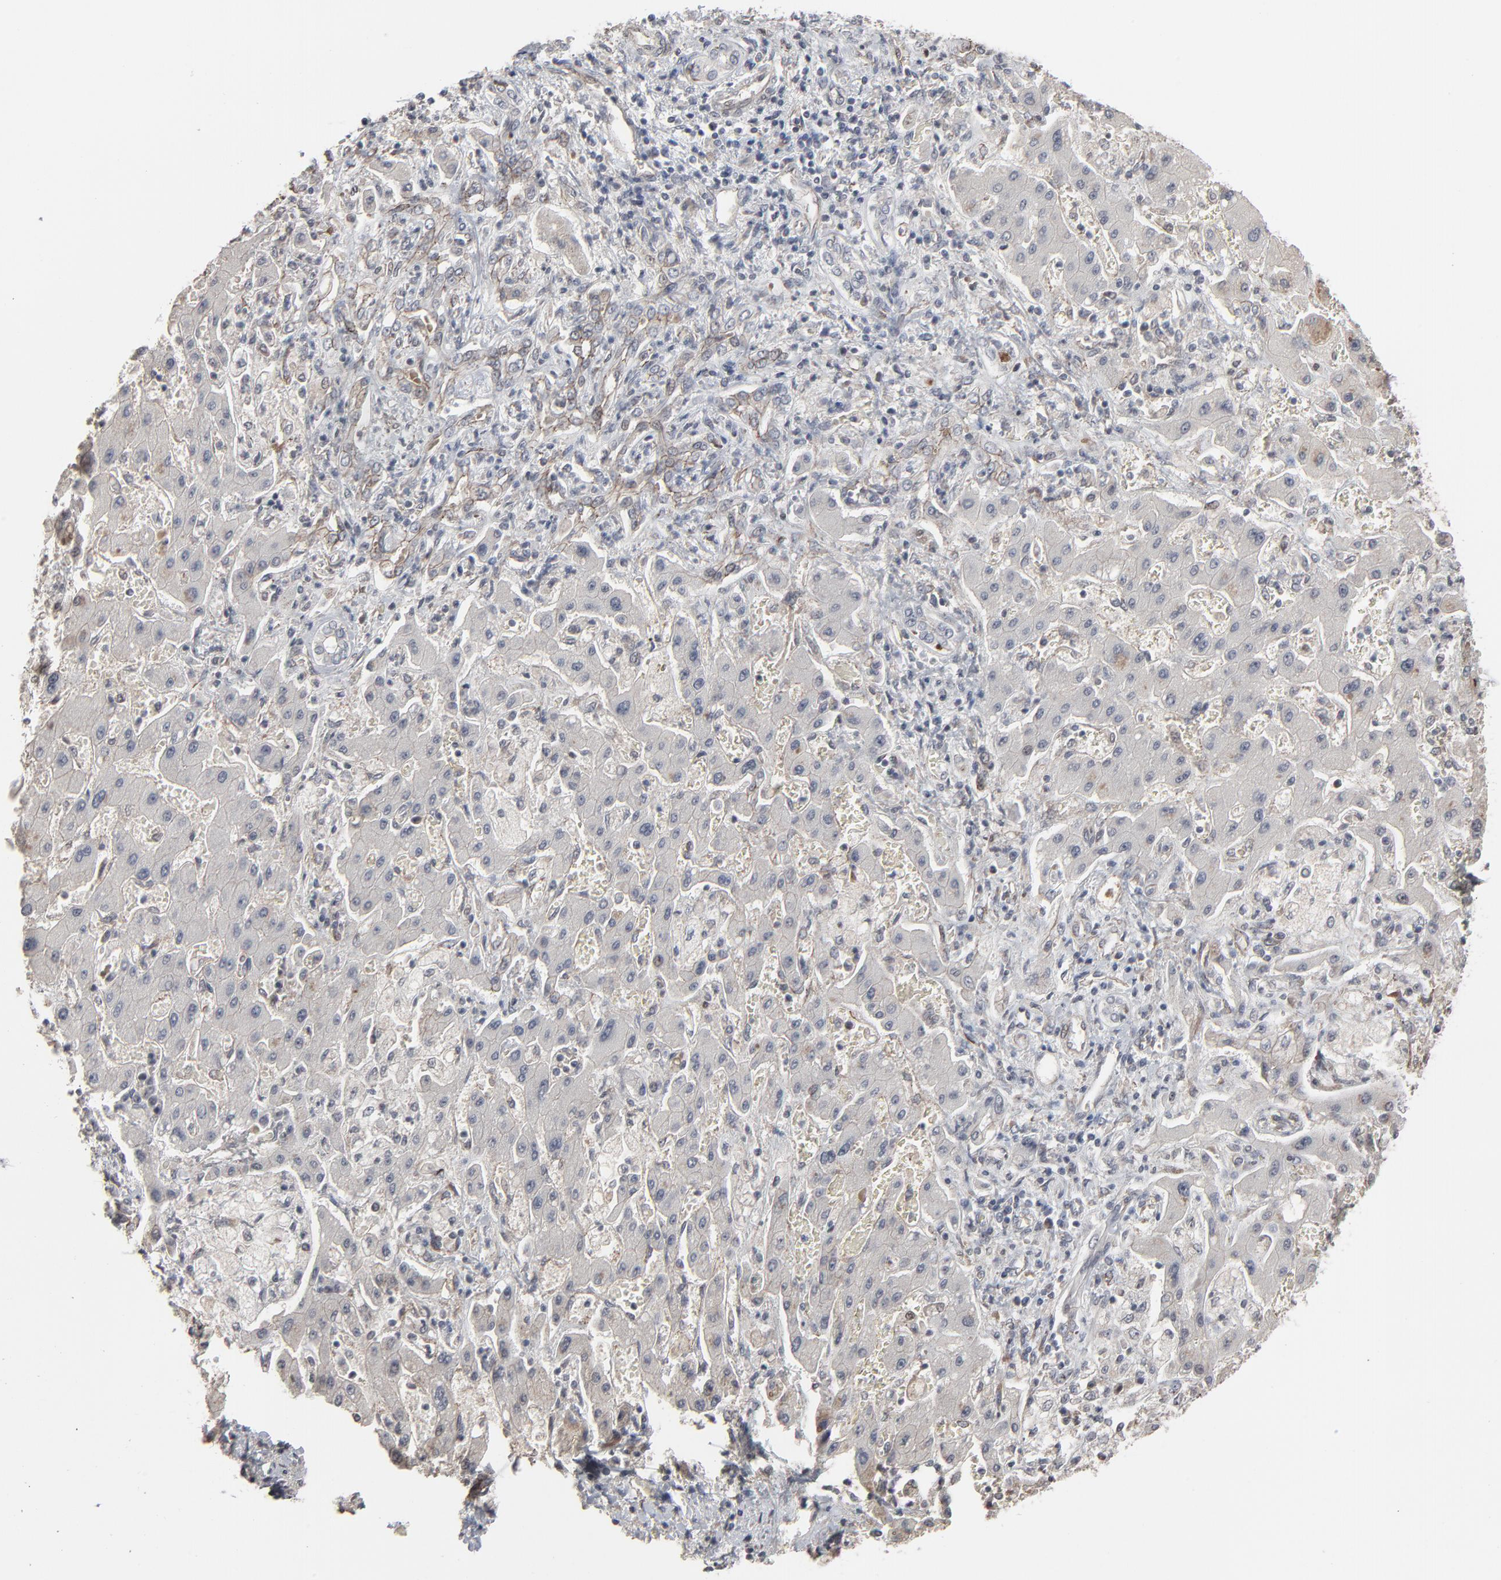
{"staining": {"intensity": "negative", "quantity": "none", "location": "none"}, "tissue": "liver cancer", "cell_type": "Tumor cells", "image_type": "cancer", "snomed": [{"axis": "morphology", "description": "Cholangiocarcinoma"}, {"axis": "topography", "description": "Liver"}], "caption": "Human liver cholangiocarcinoma stained for a protein using IHC demonstrates no staining in tumor cells.", "gene": "CTNND1", "patient": {"sex": "male", "age": 50}}